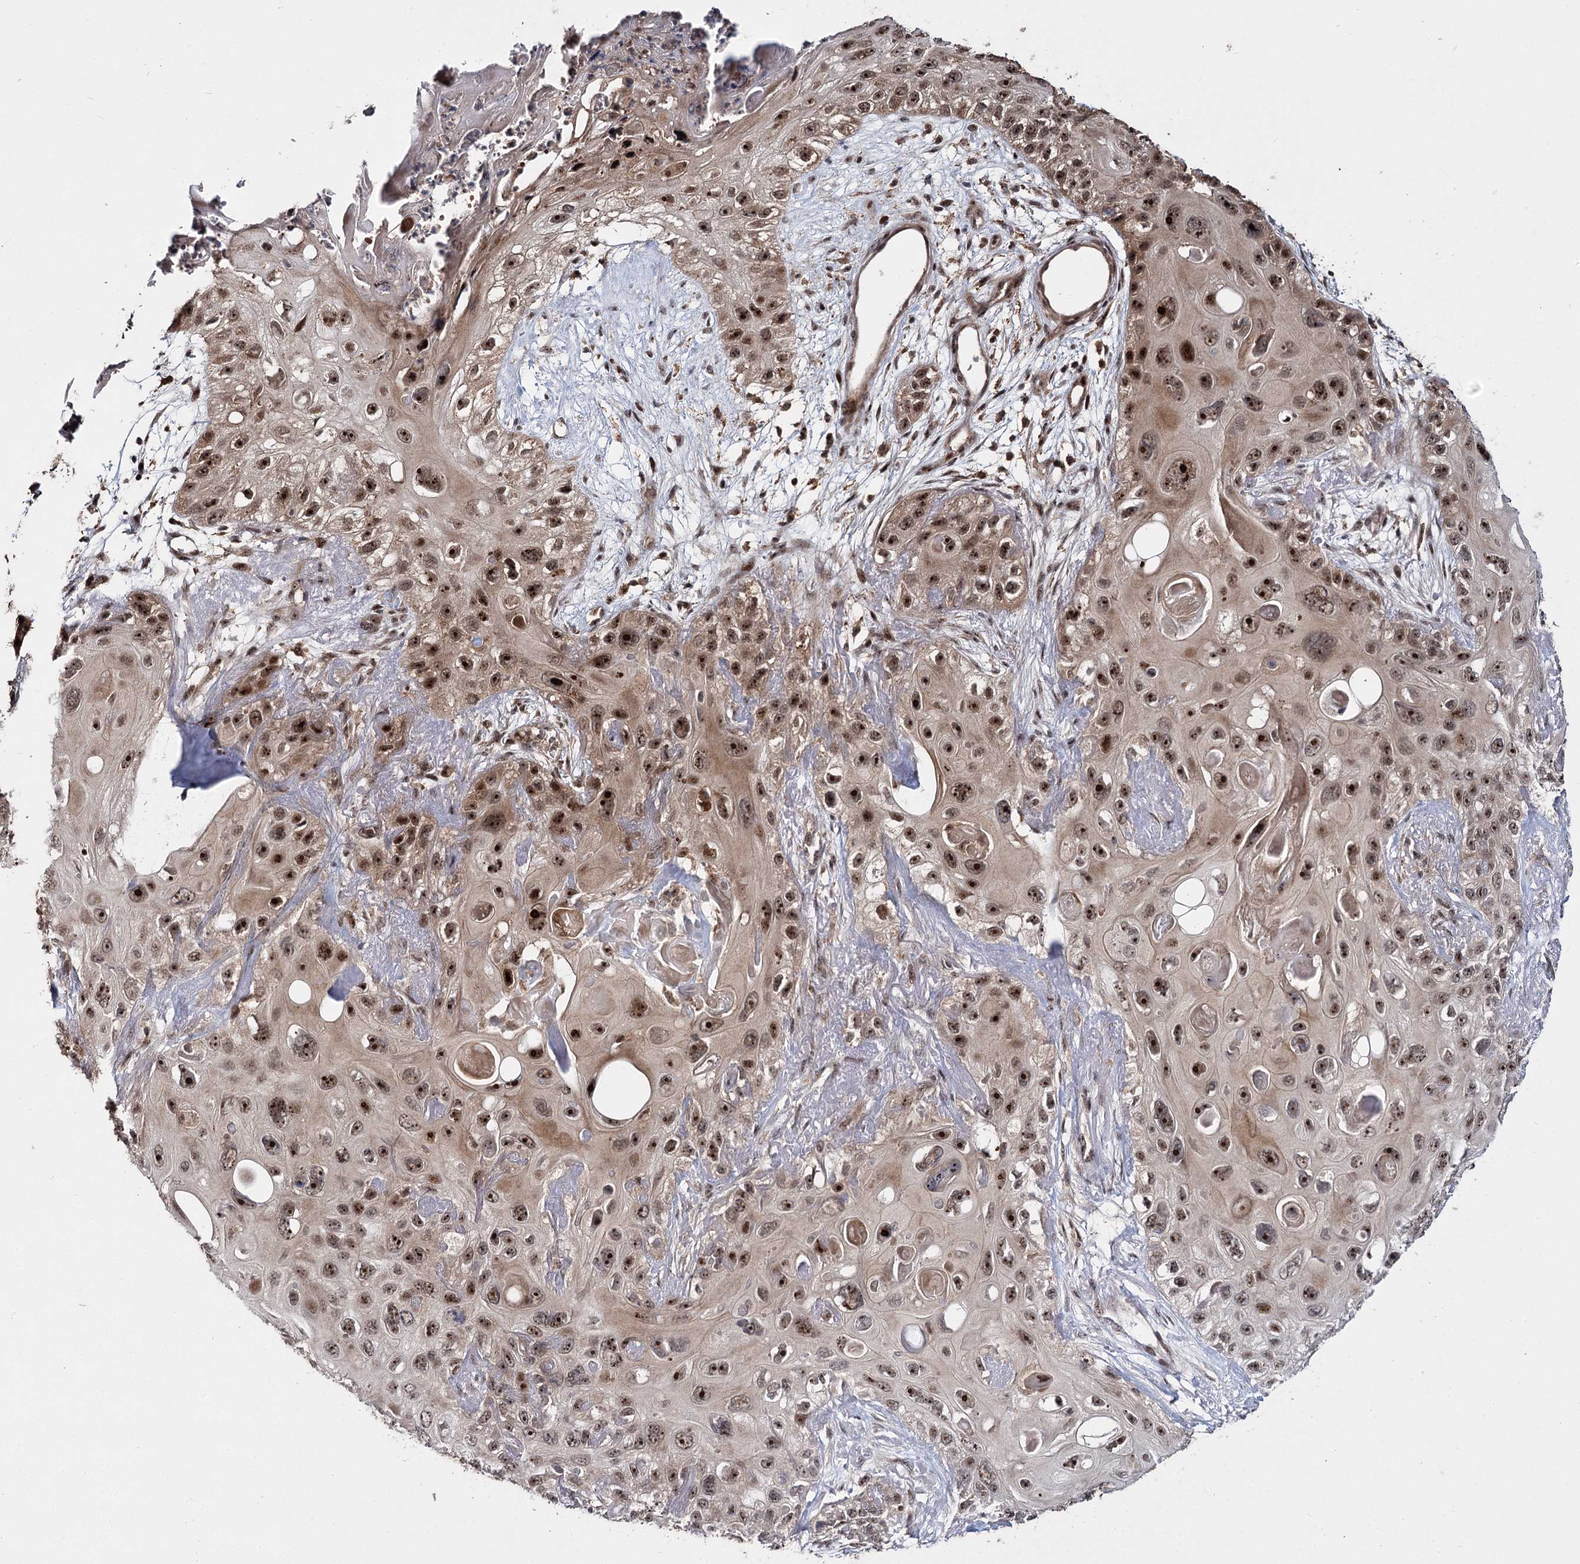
{"staining": {"intensity": "strong", "quantity": ">75%", "location": "nuclear"}, "tissue": "skin cancer", "cell_type": "Tumor cells", "image_type": "cancer", "snomed": [{"axis": "morphology", "description": "Normal tissue, NOS"}, {"axis": "morphology", "description": "Squamous cell carcinoma, NOS"}, {"axis": "topography", "description": "Skin"}], "caption": "Immunohistochemical staining of skin cancer (squamous cell carcinoma) exhibits high levels of strong nuclear expression in about >75% of tumor cells. The protein of interest is stained brown, and the nuclei are stained in blue (DAB IHC with brightfield microscopy, high magnification).", "gene": "MKNK2", "patient": {"sex": "male", "age": 72}}